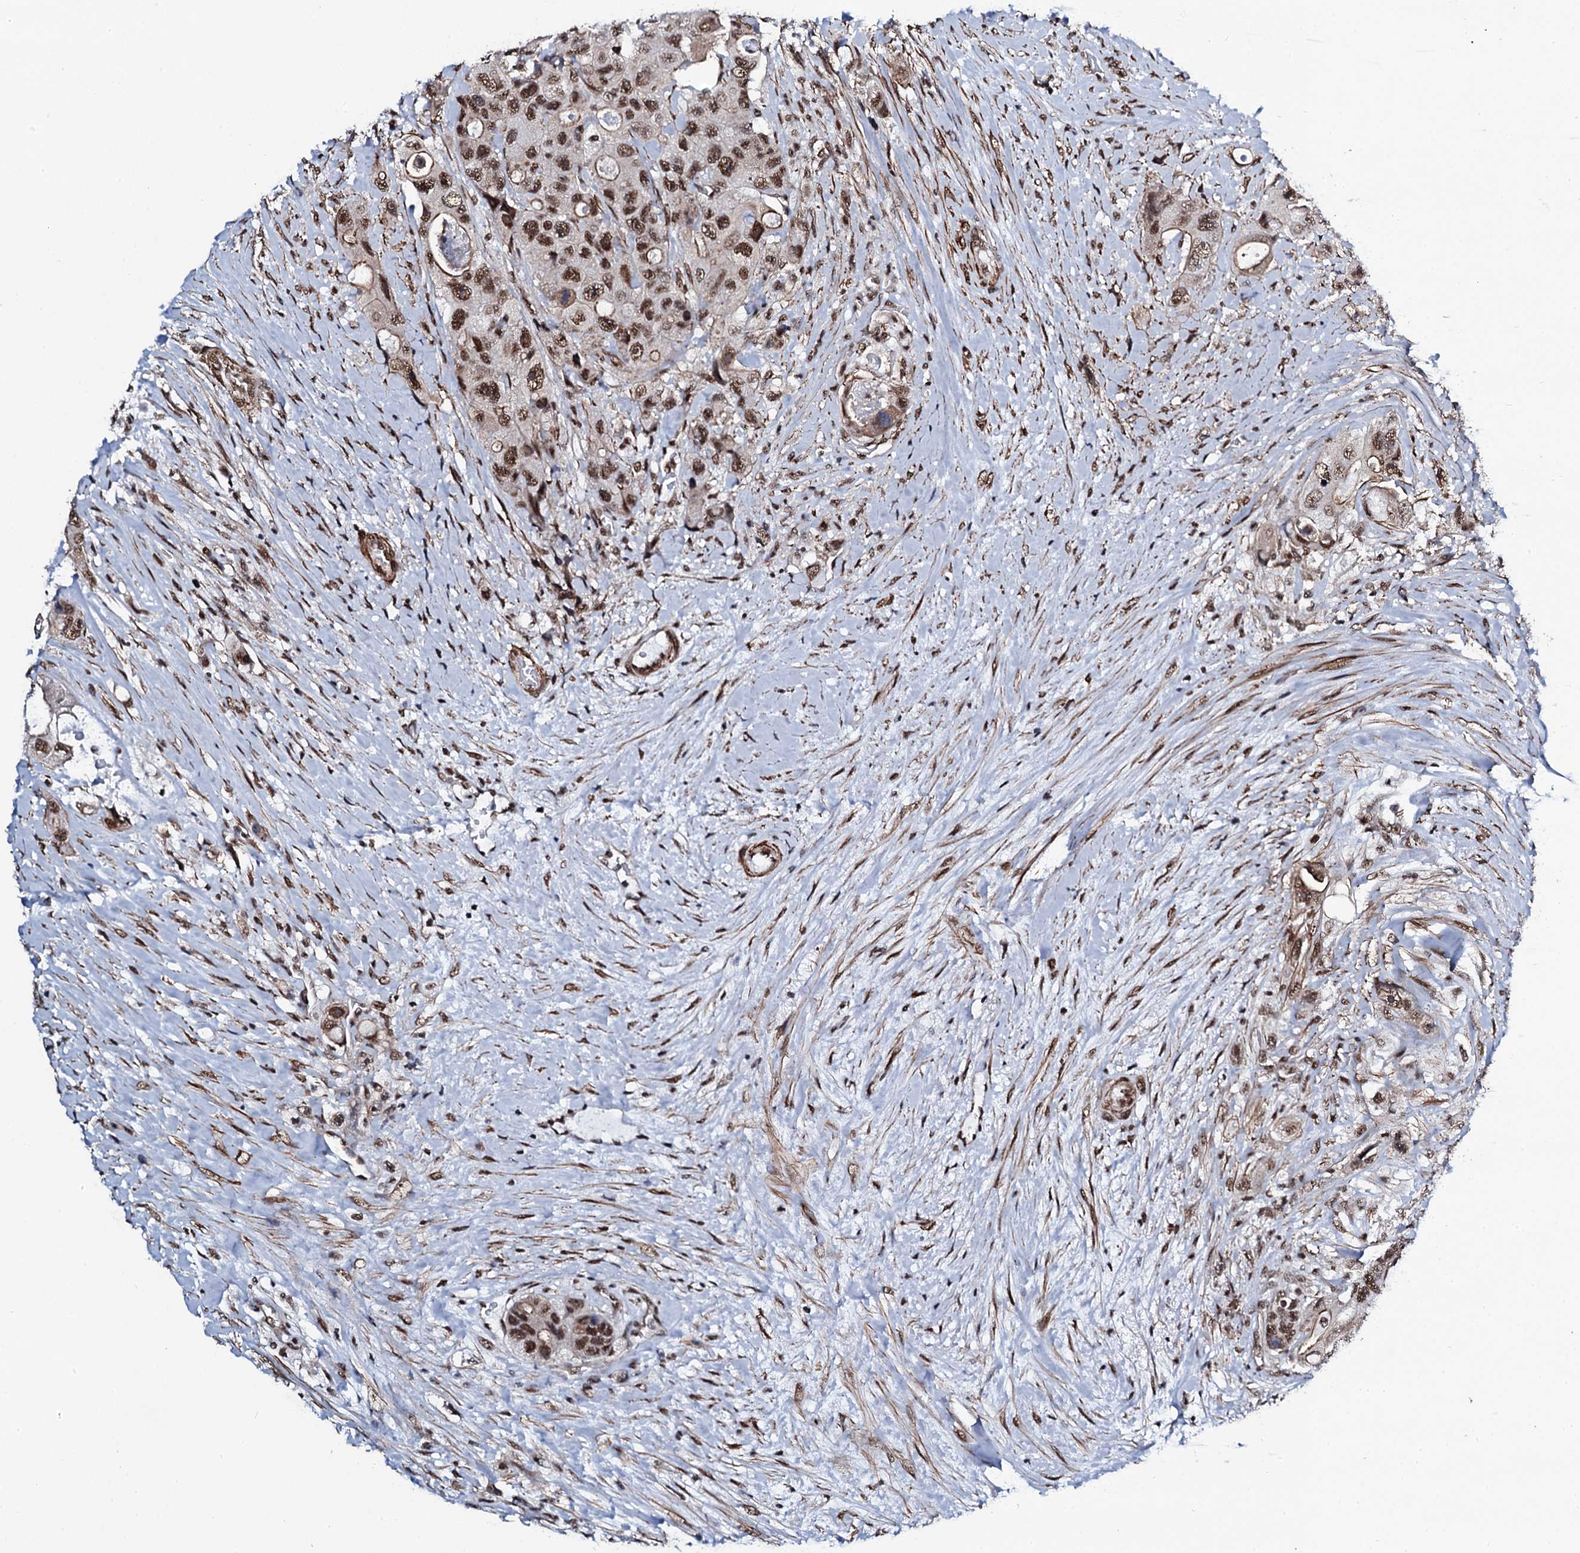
{"staining": {"intensity": "moderate", "quantity": ">75%", "location": "cytoplasmic/membranous,nuclear"}, "tissue": "colorectal cancer", "cell_type": "Tumor cells", "image_type": "cancer", "snomed": [{"axis": "morphology", "description": "Adenocarcinoma, NOS"}, {"axis": "topography", "description": "Colon"}], "caption": "Immunohistochemistry (IHC) (DAB (3,3'-diaminobenzidine)) staining of human colorectal cancer demonstrates moderate cytoplasmic/membranous and nuclear protein expression in about >75% of tumor cells.", "gene": "CWC15", "patient": {"sex": "female", "age": 46}}